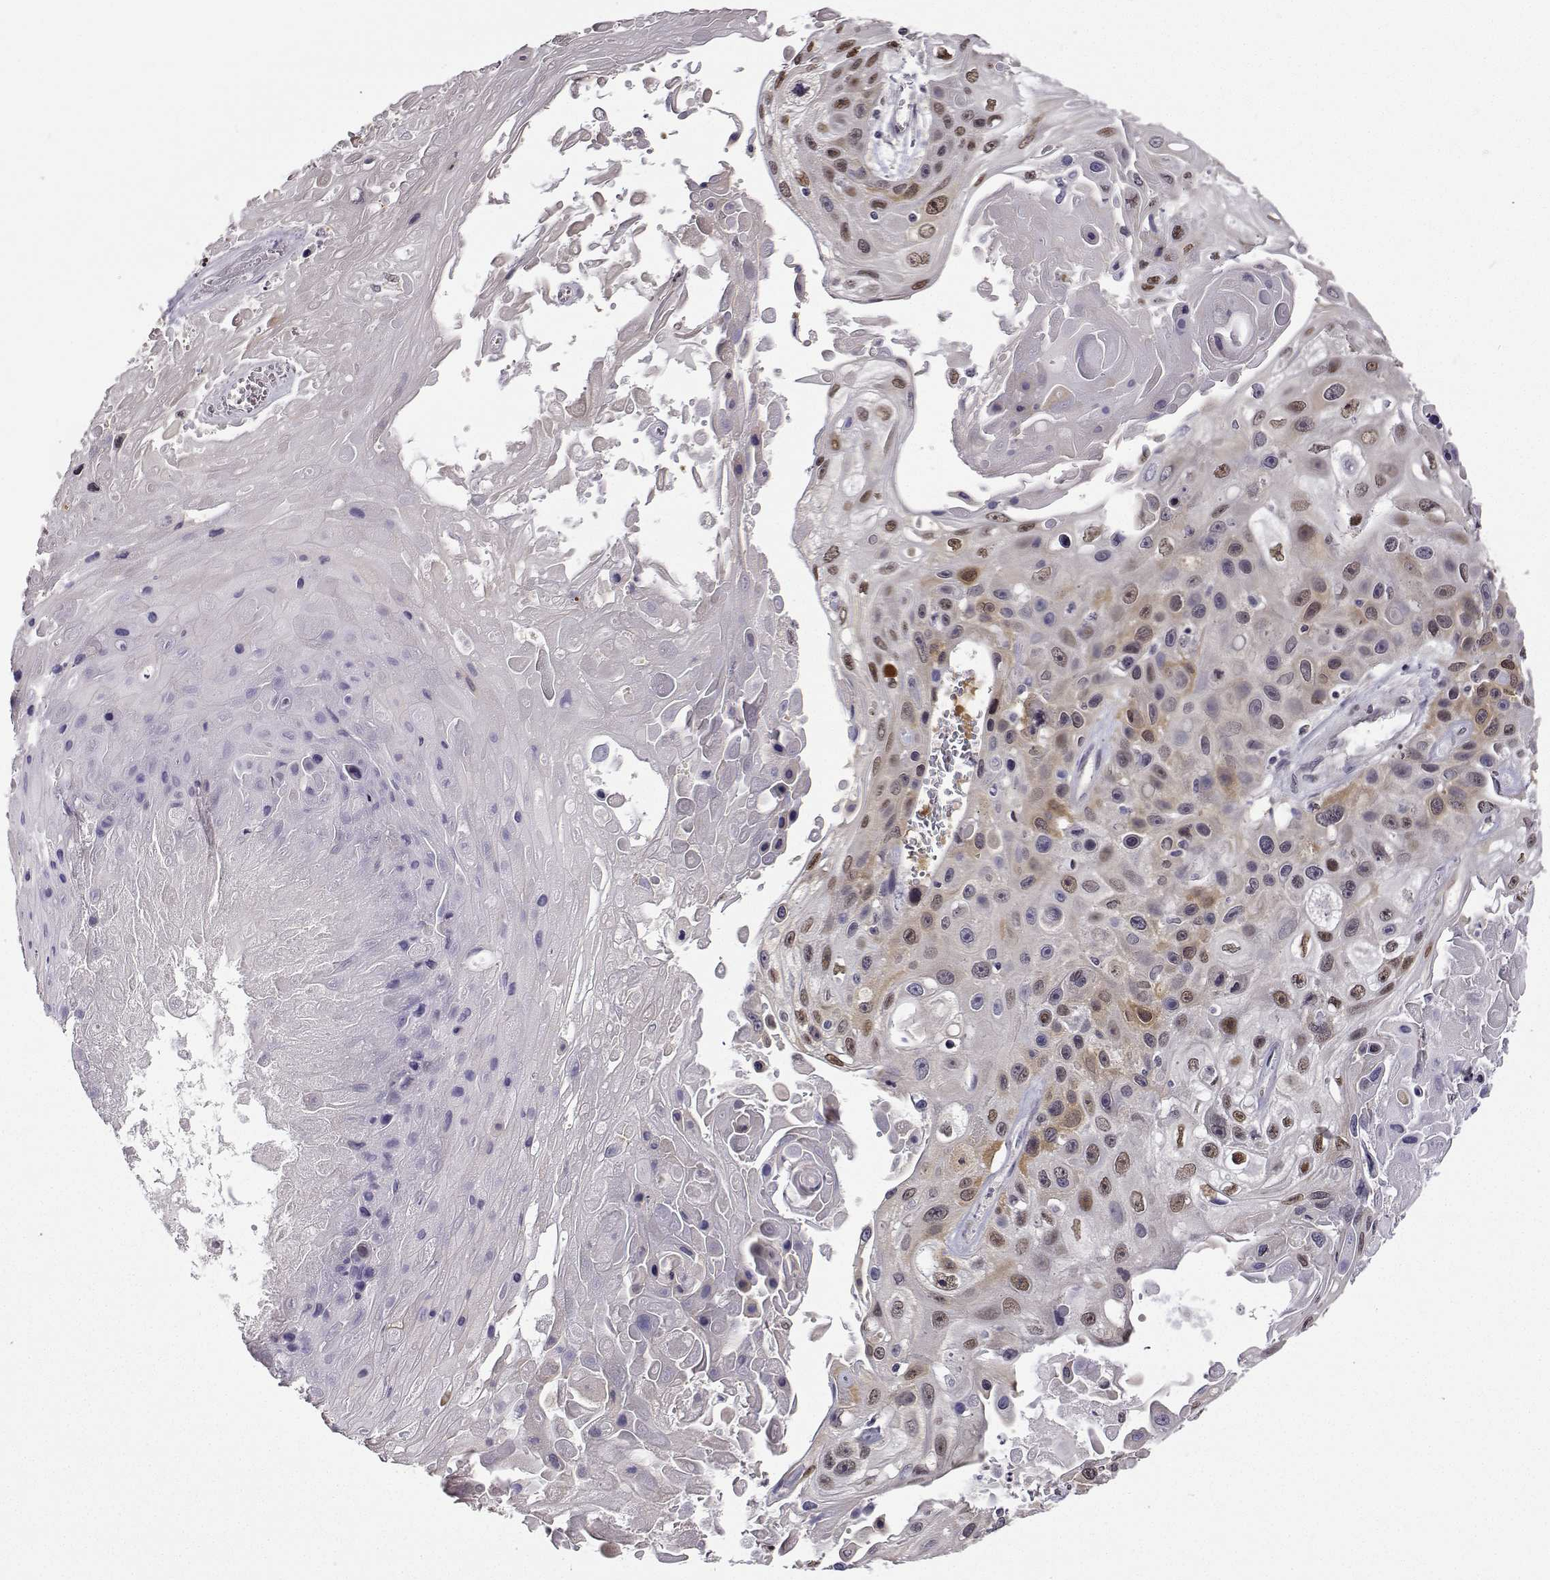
{"staining": {"intensity": "moderate", "quantity": "25%-75%", "location": "cytoplasmic/membranous,nuclear"}, "tissue": "skin cancer", "cell_type": "Tumor cells", "image_type": "cancer", "snomed": [{"axis": "morphology", "description": "Squamous cell carcinoma, NOS"}, {"axis": "topography", "description": "Skin"}], "caption": "Skin squamous cell carcinoma stained with a brown dye demonstrates moderate cytoplasmic/membranous and nuclear positive positivity in approximately 25%-75% of tumor cells.", "gene": "PHGDH", "patient": {"sex": "male", "age": 82}}